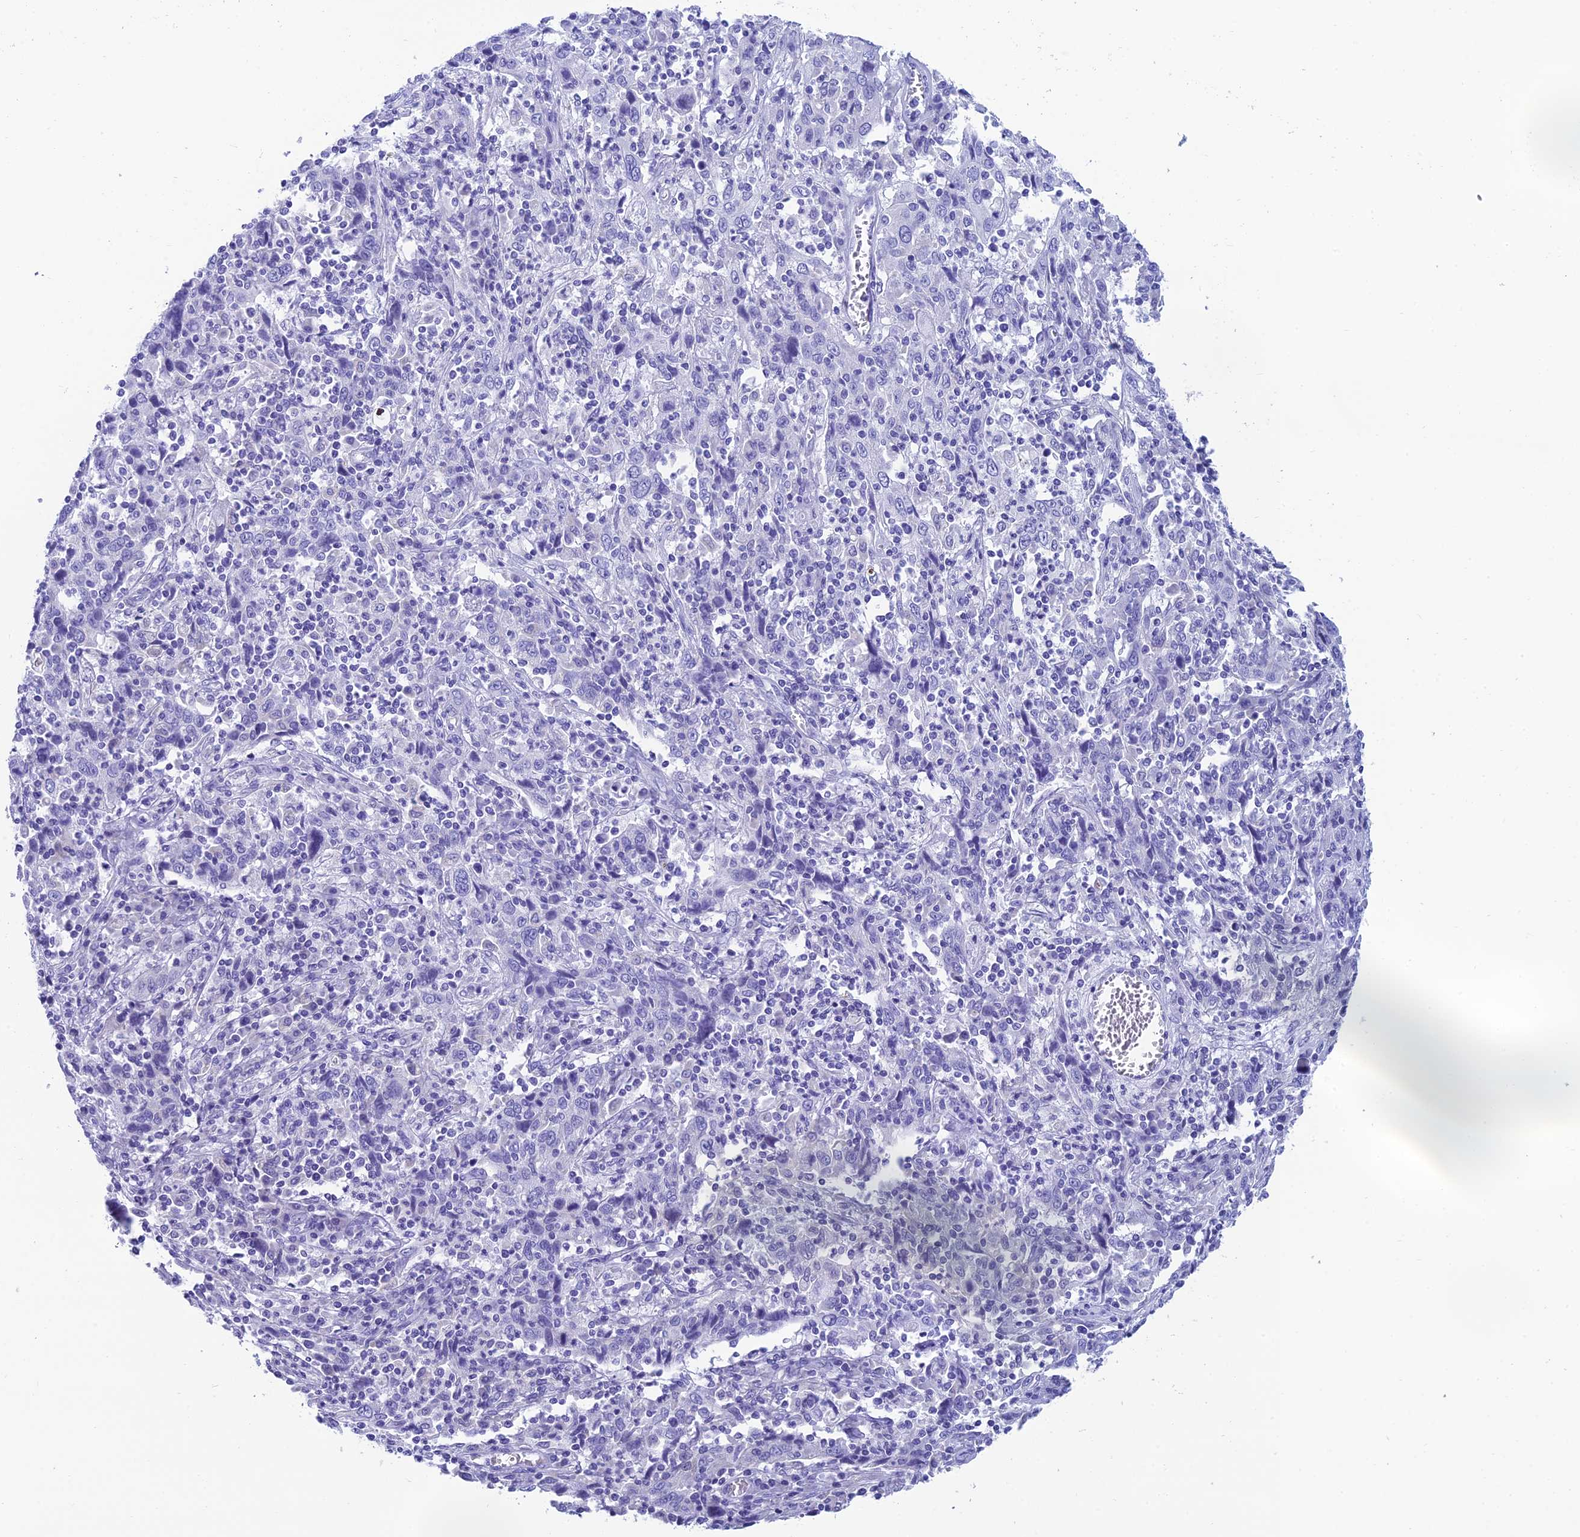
{"staining": {"intensity": "negative", "quantity": "none", "location": "none"}, "tissue": "cervical cancer", "cell_type": "Tumor cells", "image_type": "cancer", "snomed": [{"axis": "morphology", "description": "Squamous cell carcinoma, NOS"}, {"axis": "topography", "description": "Cervix"}], "caption": "Immunohistochemistry (IHC) histopathology image of cervical squamous cell carcinoma stained for a protein (brown), which displays no staining in tumor cells. (DAB (3,3'-diaminobenzidine) immunohistochemistry, high magnification).", "gene": "REEP4", "patient": {"sex": "female", "age": 46}}